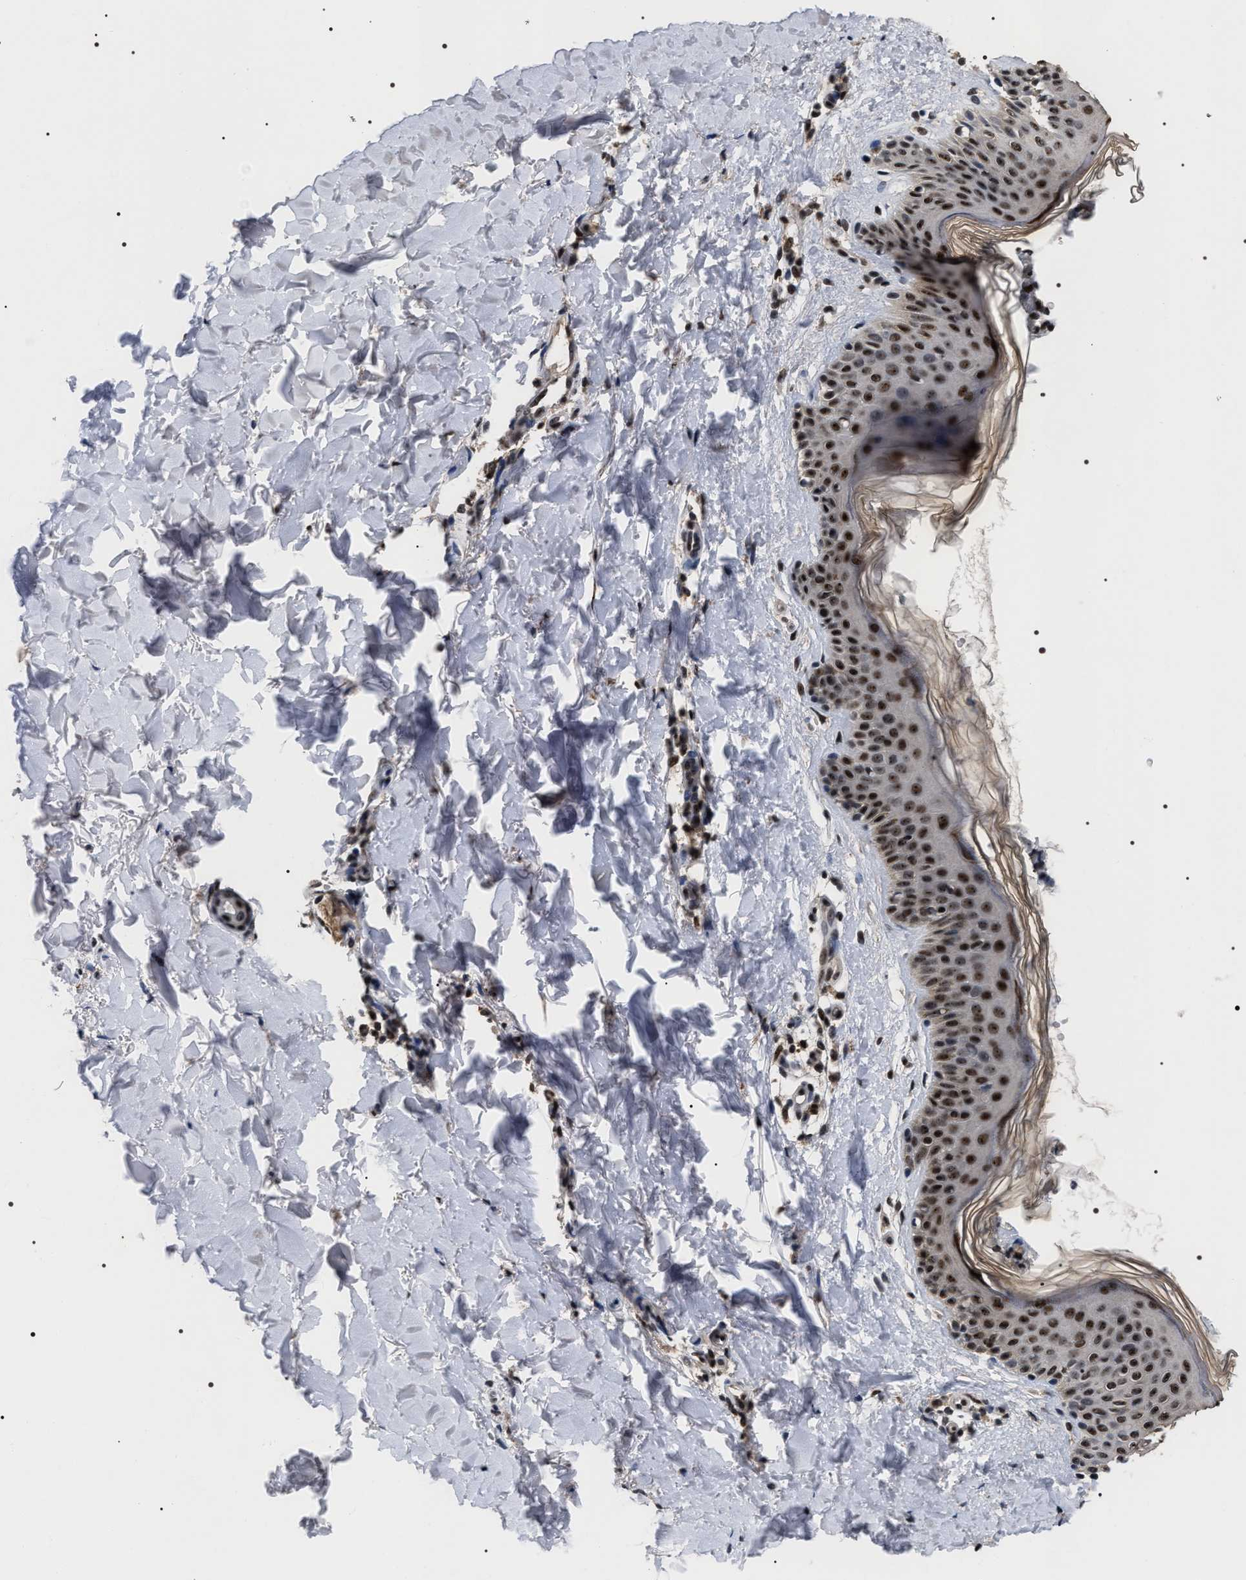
{"staining": {"intensity": "moderate", "quantity": ">75%", "location": "nuclear"}, "tissue": "skin", "cell_type": "Fibroblasts", "image_type": "normal", "snomed": [{"axis": "morphology", "description": "Normal tissue, NOS"}, {"axis": "topography", "description": "Skin"}], "caption": "Moderate nuclear staining for a protein is seen in approximately >75% of fibroblasts of normal skin using immunohistochemistry.", "gene": "RRP1B", "patient": {"sex": "male", "age": 40}}